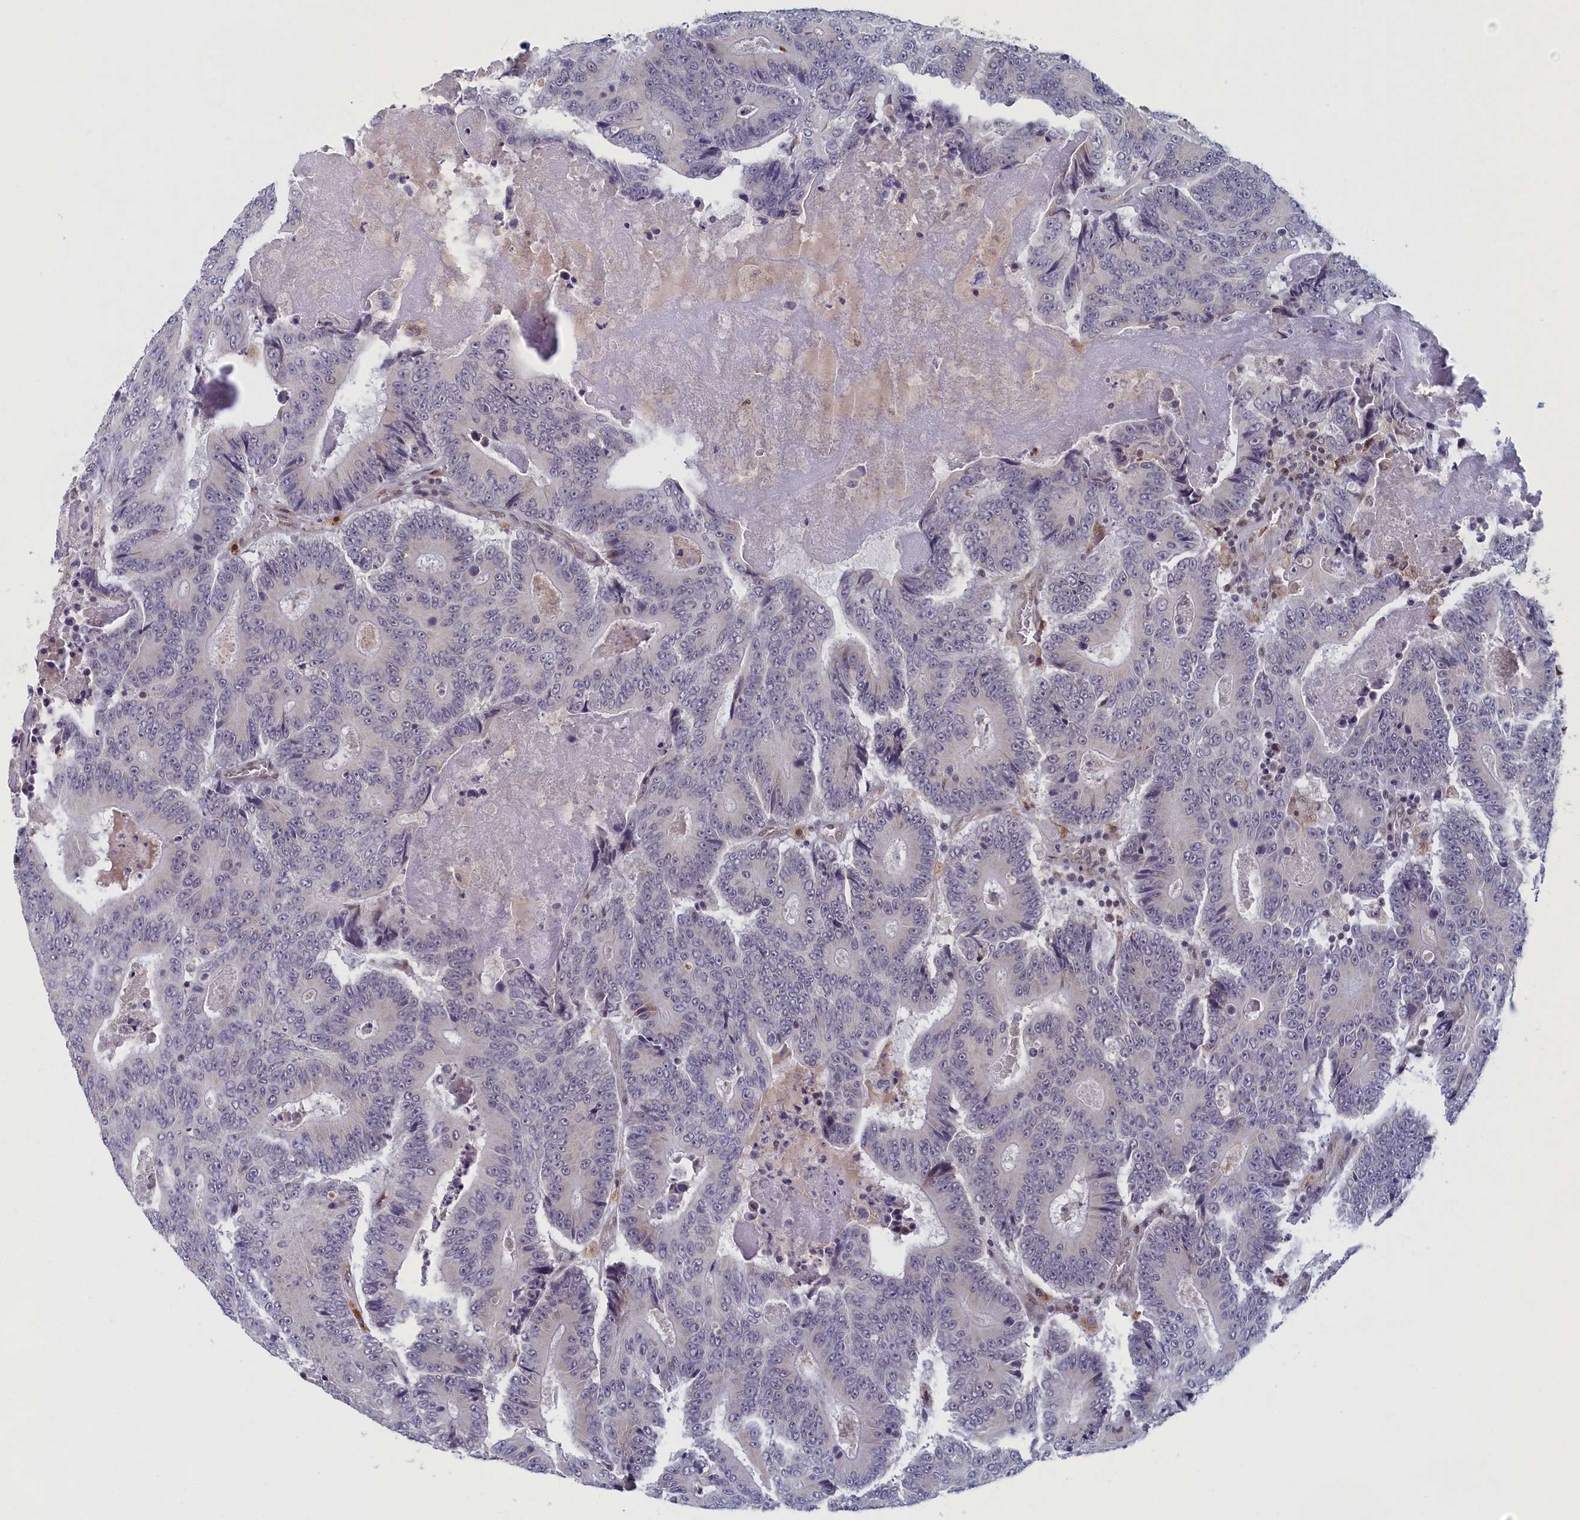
{"staining": {"intensity": "negative", "quantity": "none", "location": "none"}, "tissue": "colorectal cancer", "cell_type": "Tumor cells", "image_type": "cancer", "snomed": [{"axis": "morphology", "description": "Adenocarcinoma, NOS"}, {"axis": "topography", "description": "Colon"}], "caption": "The IHC micrograph has no significant expression in tumor cells of colorectal cancer (adenocarcinoma) tissue.", "gene": "DNAJC17", "patient": {"sex": "male", "age": 83}}